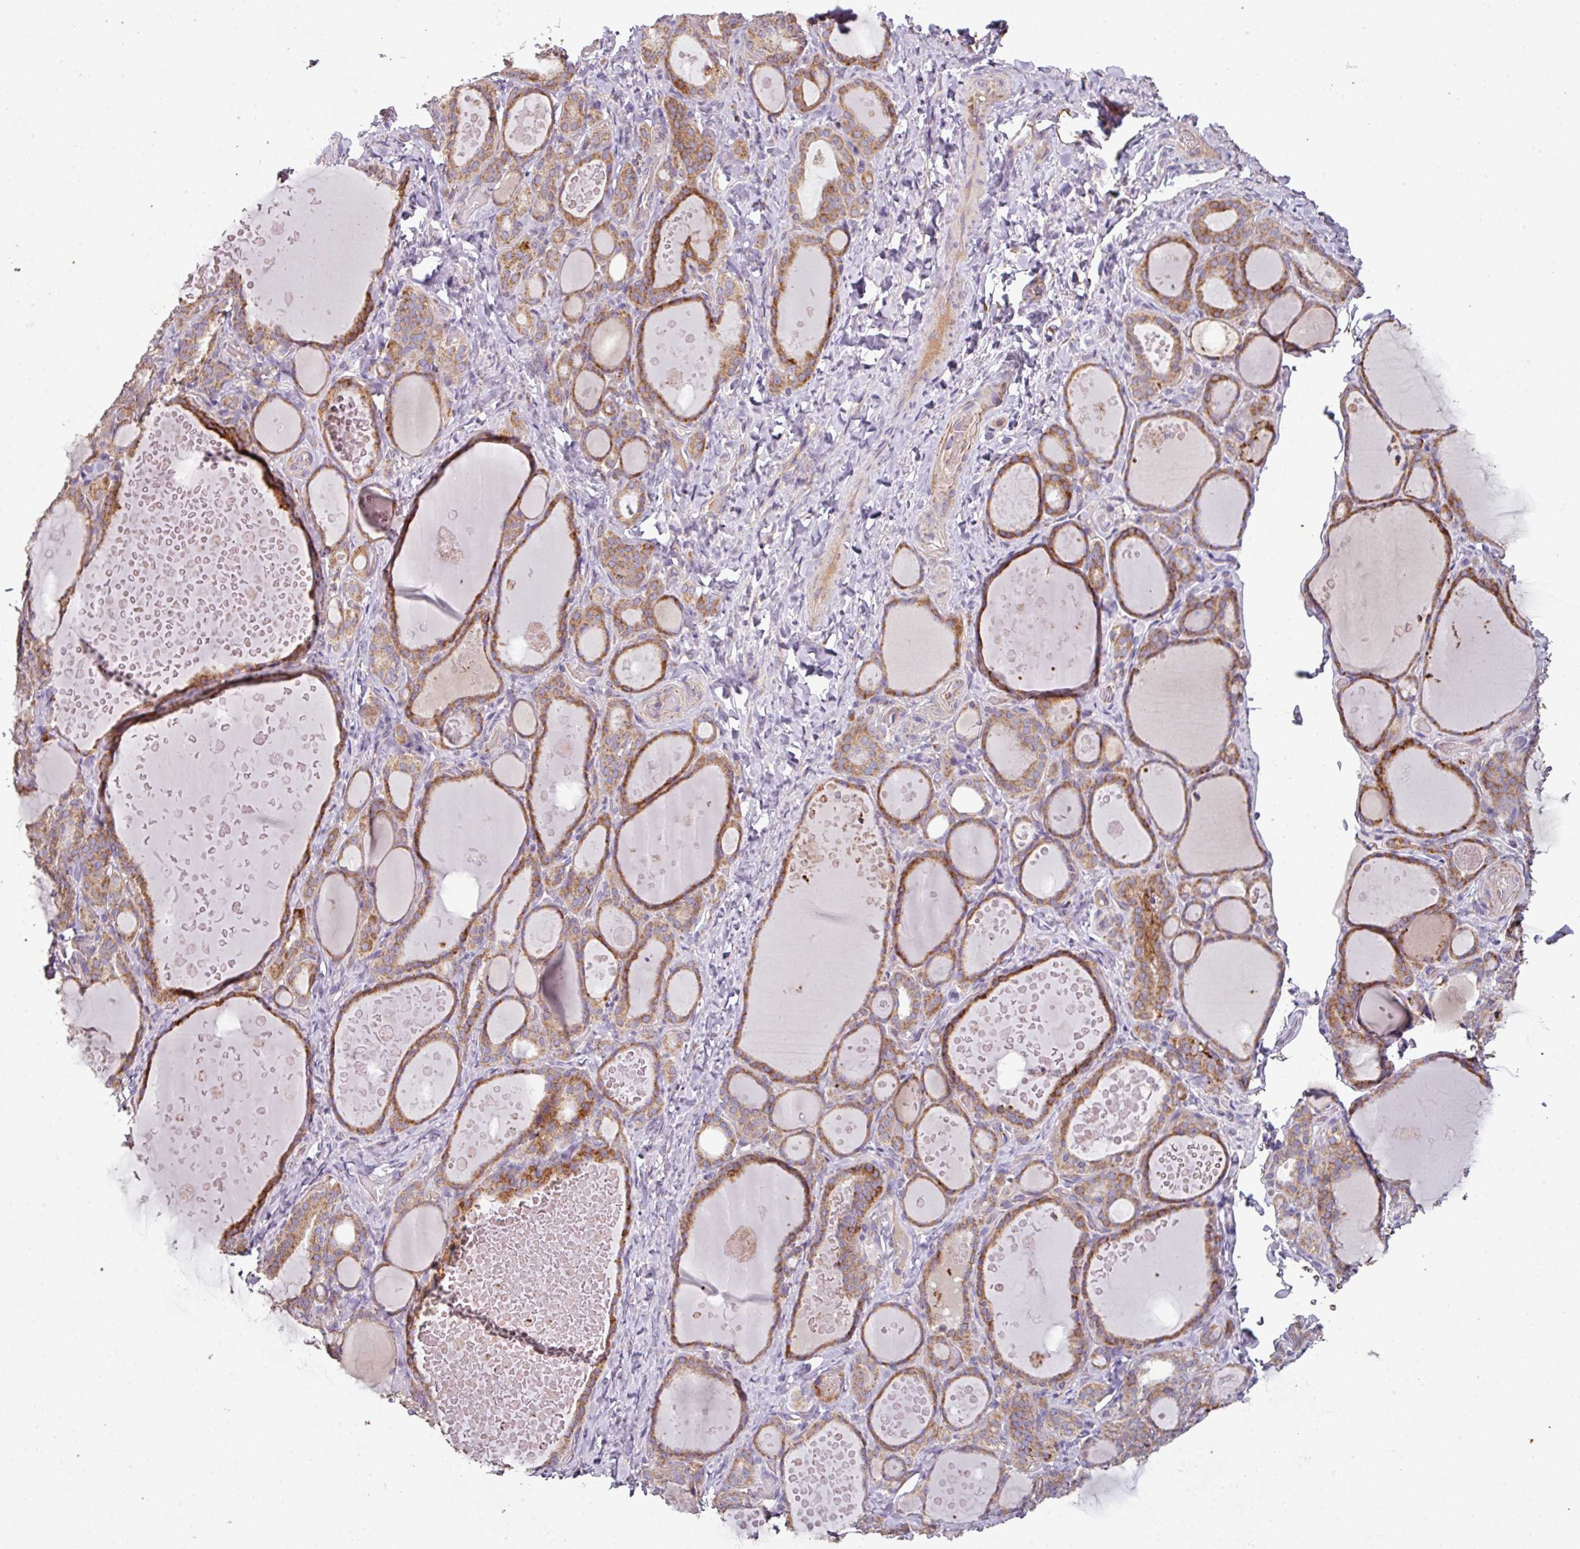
{"staining": {"intensity": "moderate", "quantity": ">75%", "location": "cytoplasmic/membranous"}, "tissue": "thyroid gland", "cell_type": "Glandular cells", "image_type": "normal", "snomed": [{"axis": "morphology", "description": "Normal tissue, NOS"}, {"axis": "topography", "description": "Thyroid gland"}], "caption": "Protein expression analysis of benign thyroid gland displays moderate cytoplasmic/membranous staining in about >75% of glandular cells. The protein of interest is shown in brown color, while the nuclei are stained blue.", "gene": "ENSG00000260170", "patient": {"sex": "female", "age": 46}}